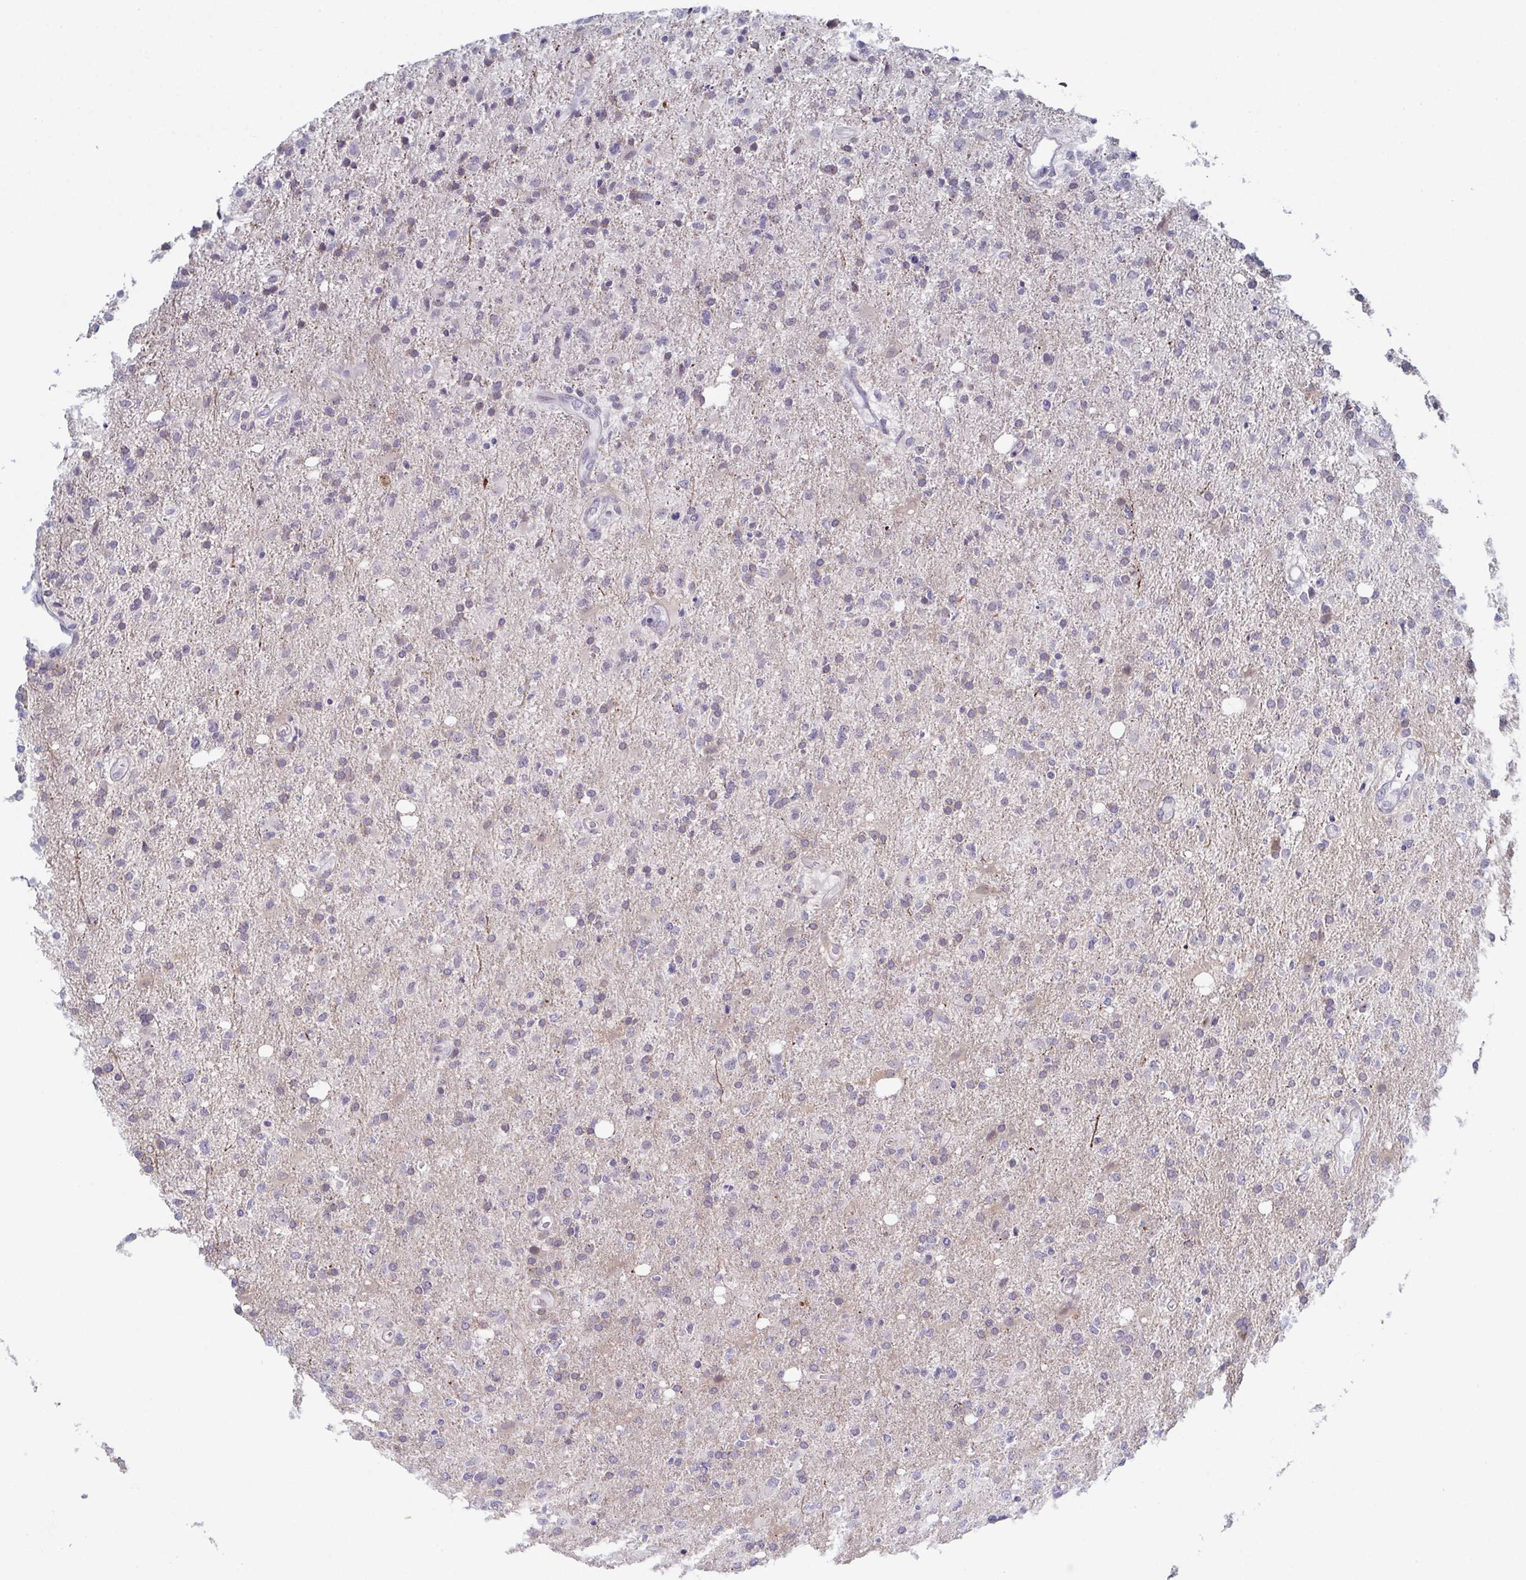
{"staining": {"intensity": "negative", "quantity": "none", "location": "none"}, "tissue": "glioma", "cell_type": "Tumor cells", "image_type": "cancer", "snomed": [{"axis": "morphology", "description": "Glioma, malignant, High grade"}, {"axis": "topography", "description": "Cerebral cortex"}], "caption": "This is an immunohistochemistry (IHC) micrograph of human glioma. There is no positivity in tumor cells.", "gene": "ZFP64", "patient": {"sex": "male", "age": 70}}